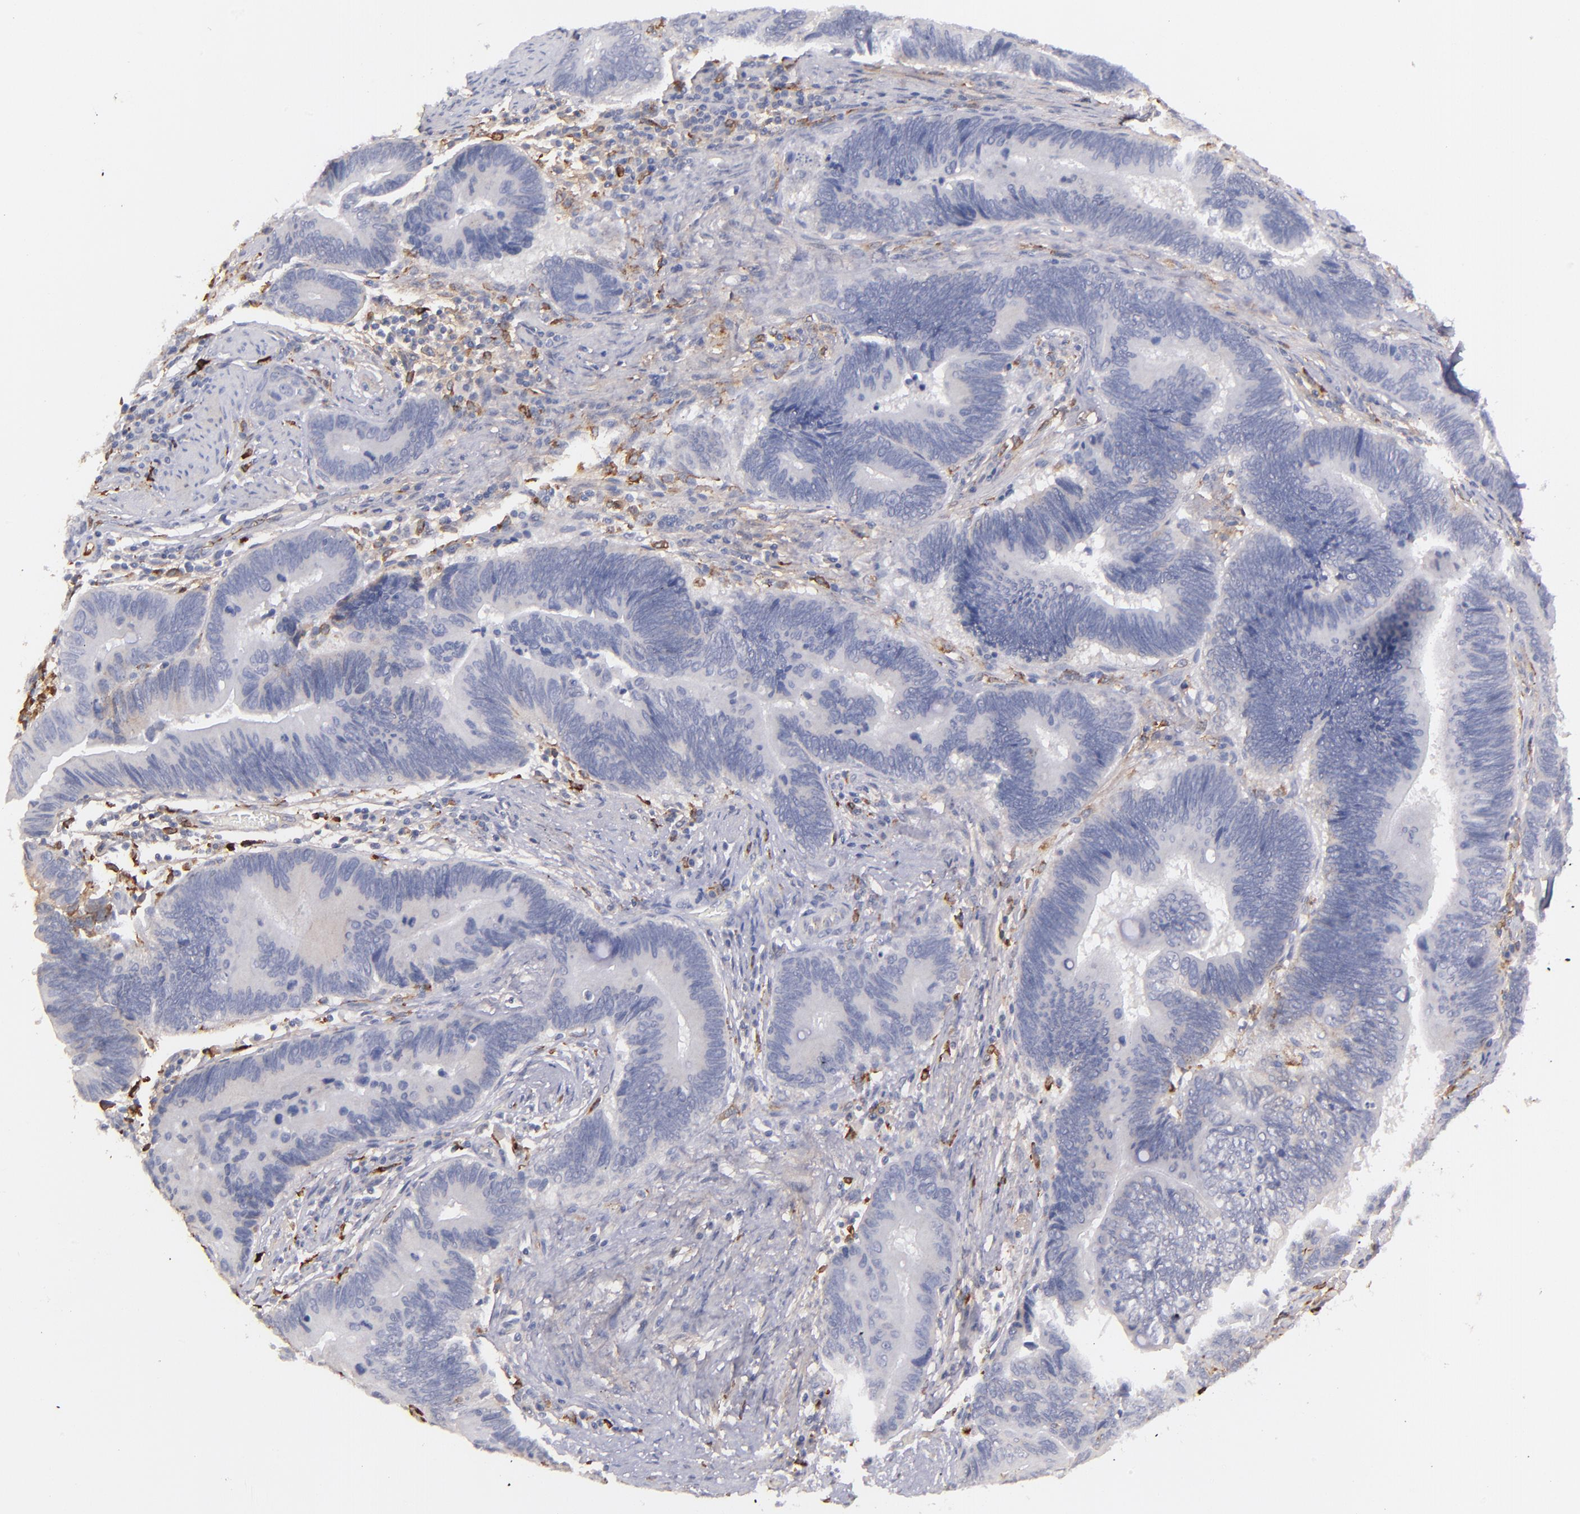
{"staining": {"intensity": "negative", "quantity": "none", "location": "none"}, "tissue": "pancreatic cancer", "cell_type": "Tumor cells", "image_type": "cancer", "snomed": [{"axis": "morphology", "description": "Adenocarcinoma, NOS"}, {"axis": "topography", "description": "Pancreas"}], "caption": "There is no significant staining in tumor cells of pancreatic adenocarcinoma.", "gene": "C1QA", "patient": {"sex": "female", "age": 70}}